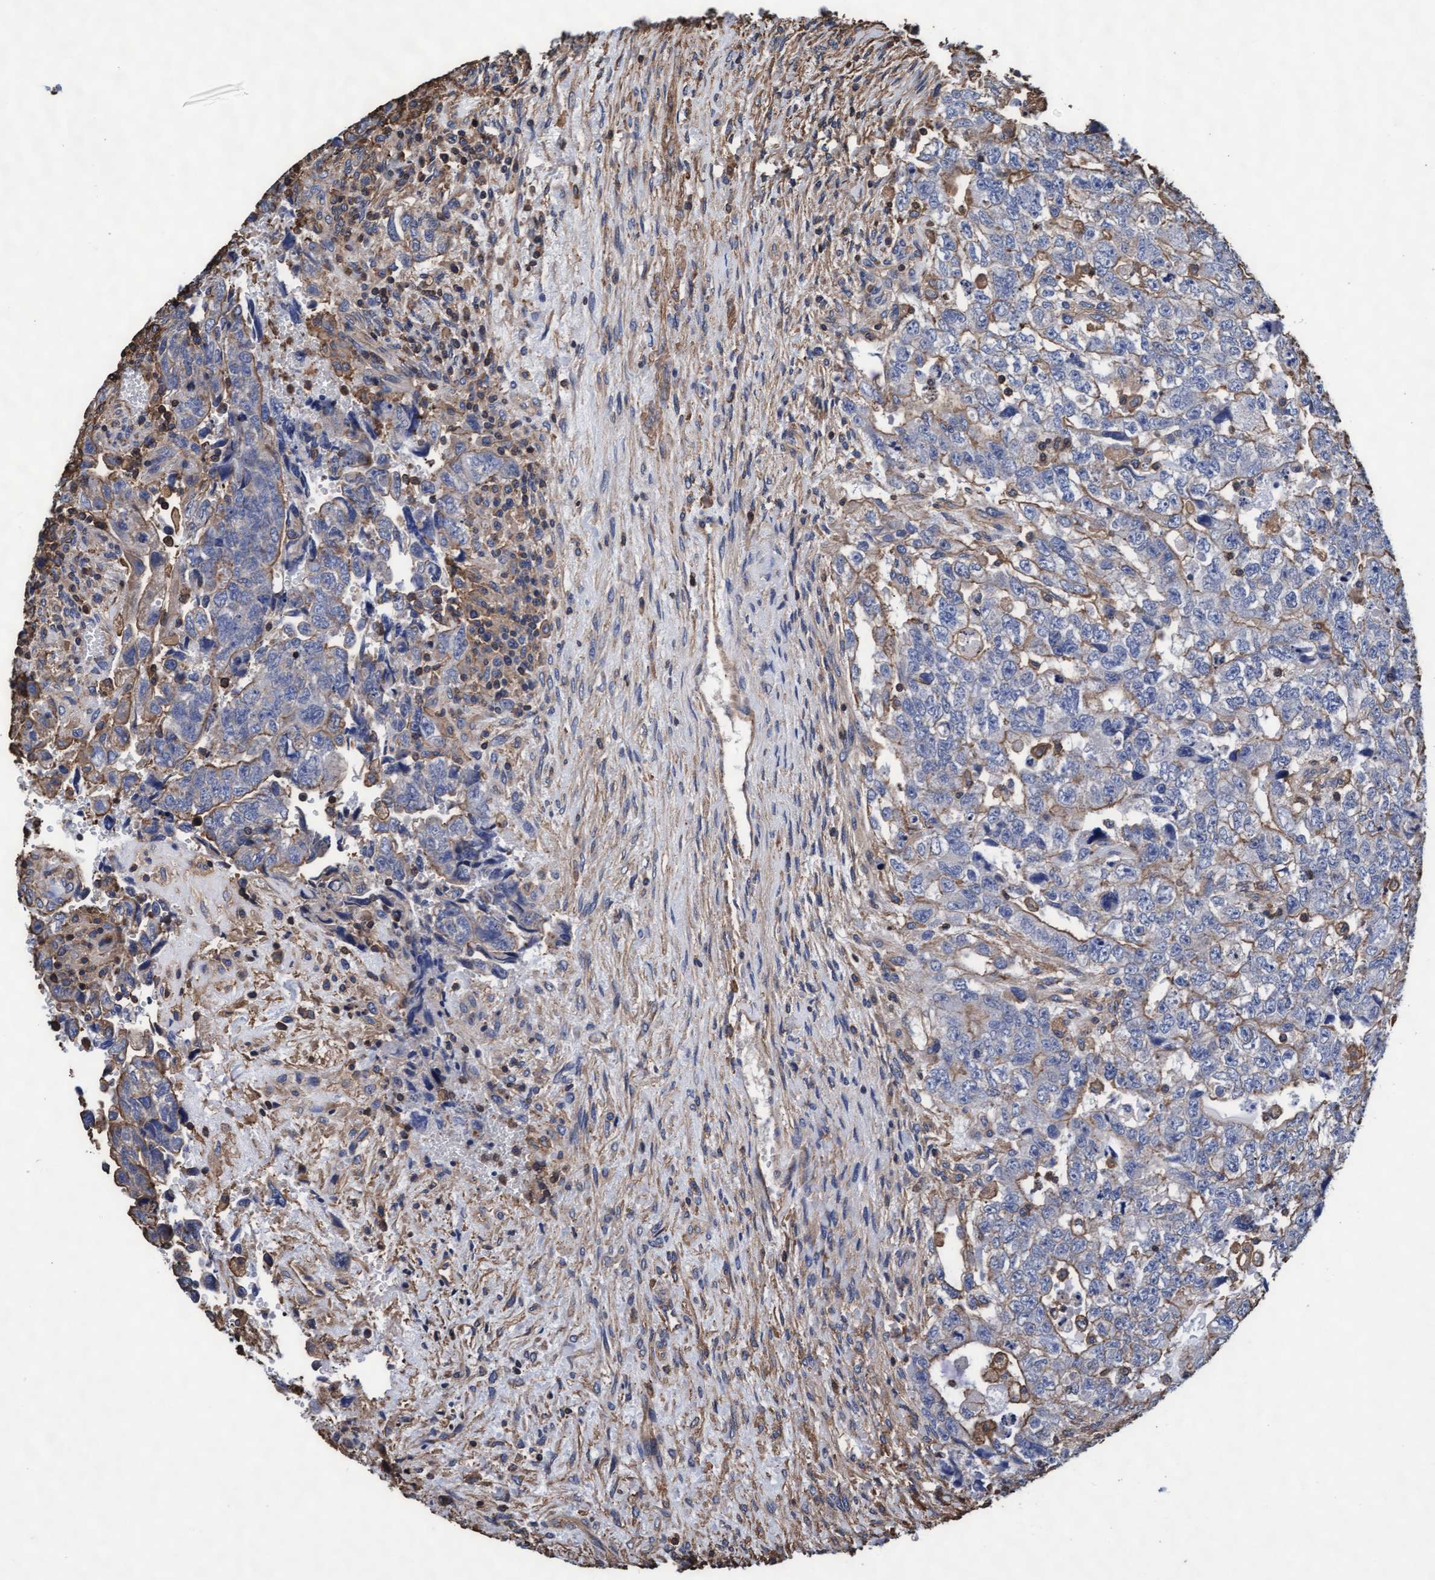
{"staining": {"intensity": "moderate", "quantity": "25%-75%", "location": "cytoplasmic/membranous"}, "tissue": "testis cancer", "cell_type": "Tumor cells", "image_type": "cancer", "snomed": [{"axis": "morphology", "description": "Carcinoma, Embryonal, NOS"}, {"axis": "topography", "description": "Testis"}], "caption": "A medium amount of moderate cytoplasmic/membranous expression is appreciated in approximately 25%-75% of tumor cells in testis embryonal carcinoma tissue.", "gene": "GRHPR", "patient": {"sex": "male", "age": 36}}